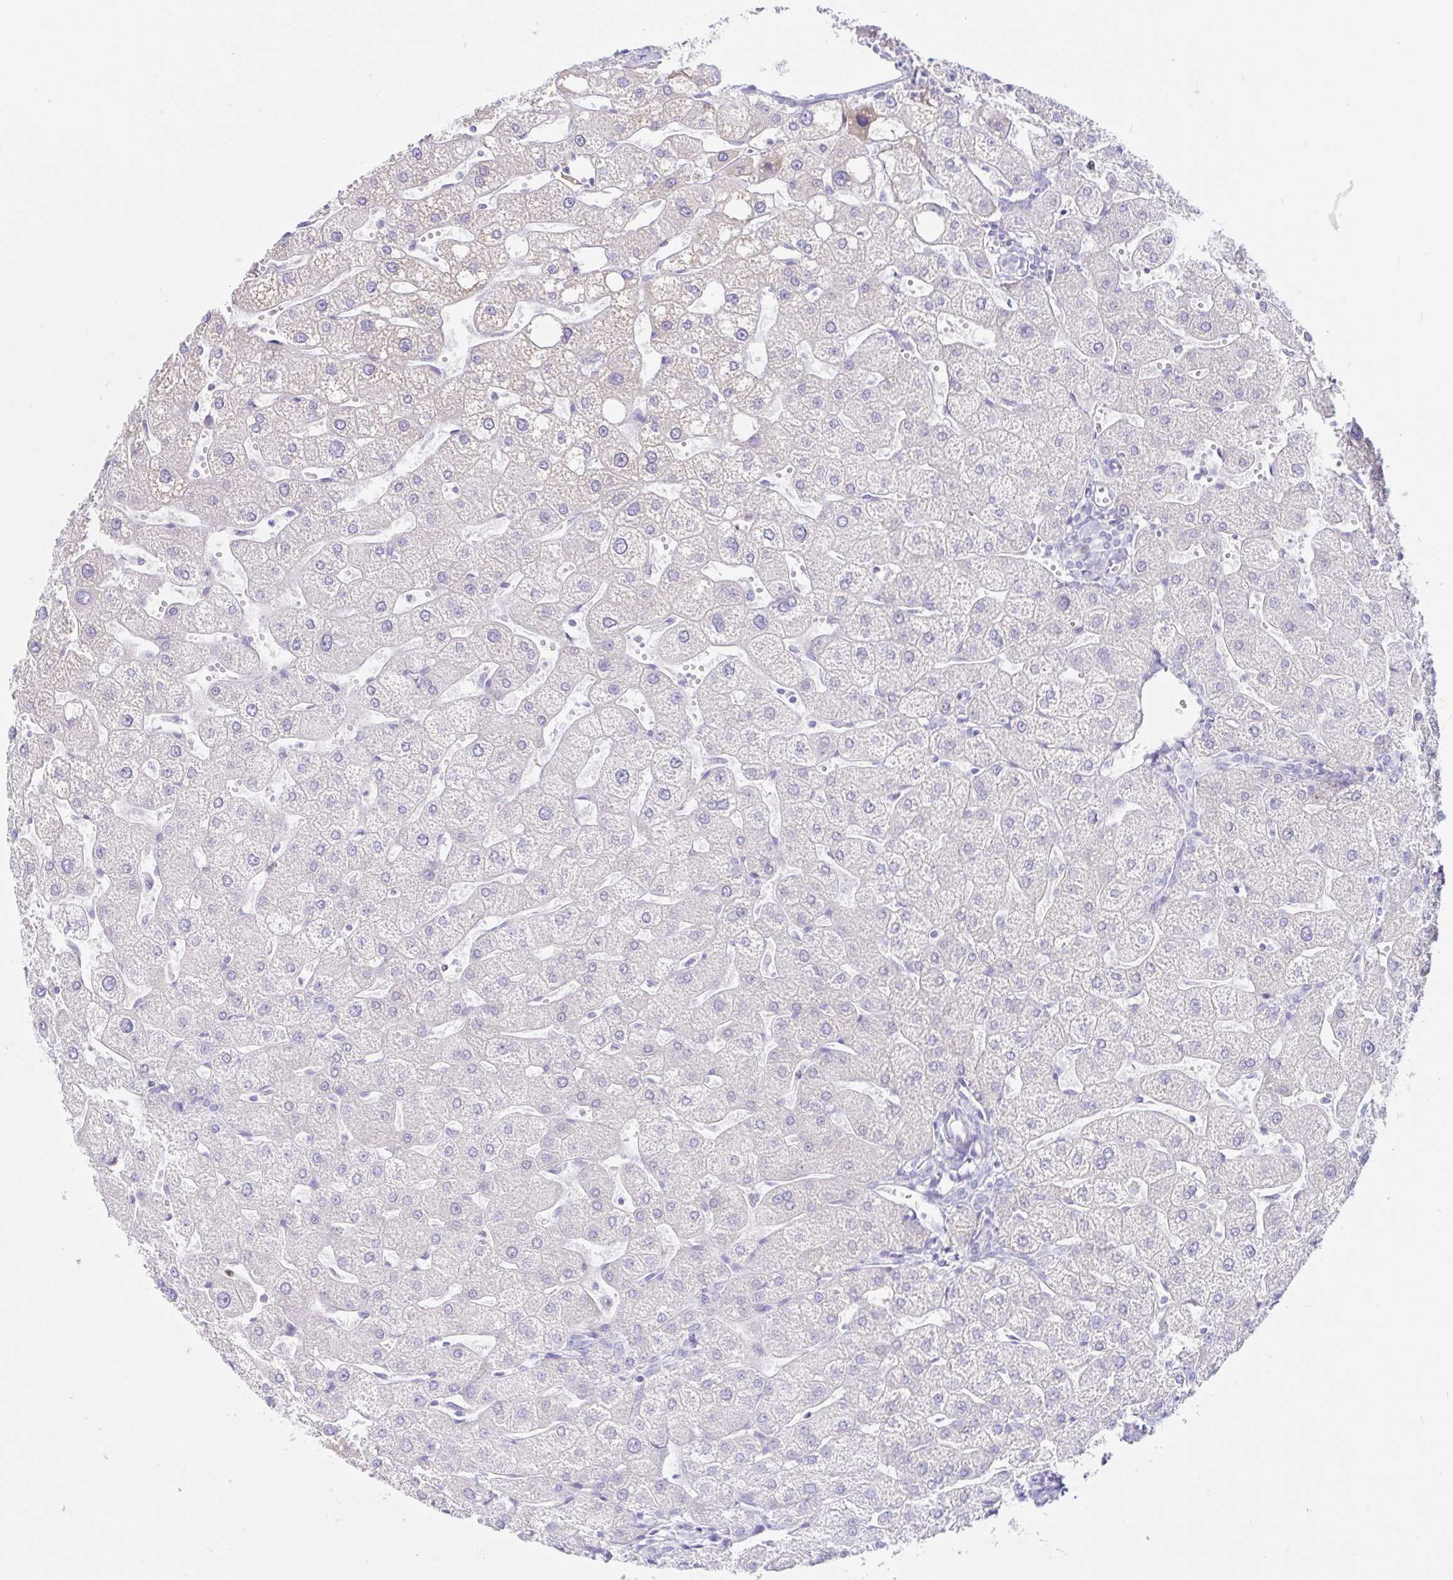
{"staining": {"intensity": "negative", "quantity": "none", "location": "none"}, "tissue": "liver", "cell_type": "Cholangiocytes", "image_type": "normal", "snomed": [{"axis": "morphology", "description": "Normal tissue, NOS"}, {"axis": "topography", "description": "Liver"}], "caption": "Immunohistochemistry image of benign human liver stained for a protein (brown), which exhibits no expression in cholangiocytes. (DAB immunohistochemistry (IHC) visualized using brightfield microscopy, high magnification).", "gene": "BEST1", "patient": {"sex": "male", "age": 67}}